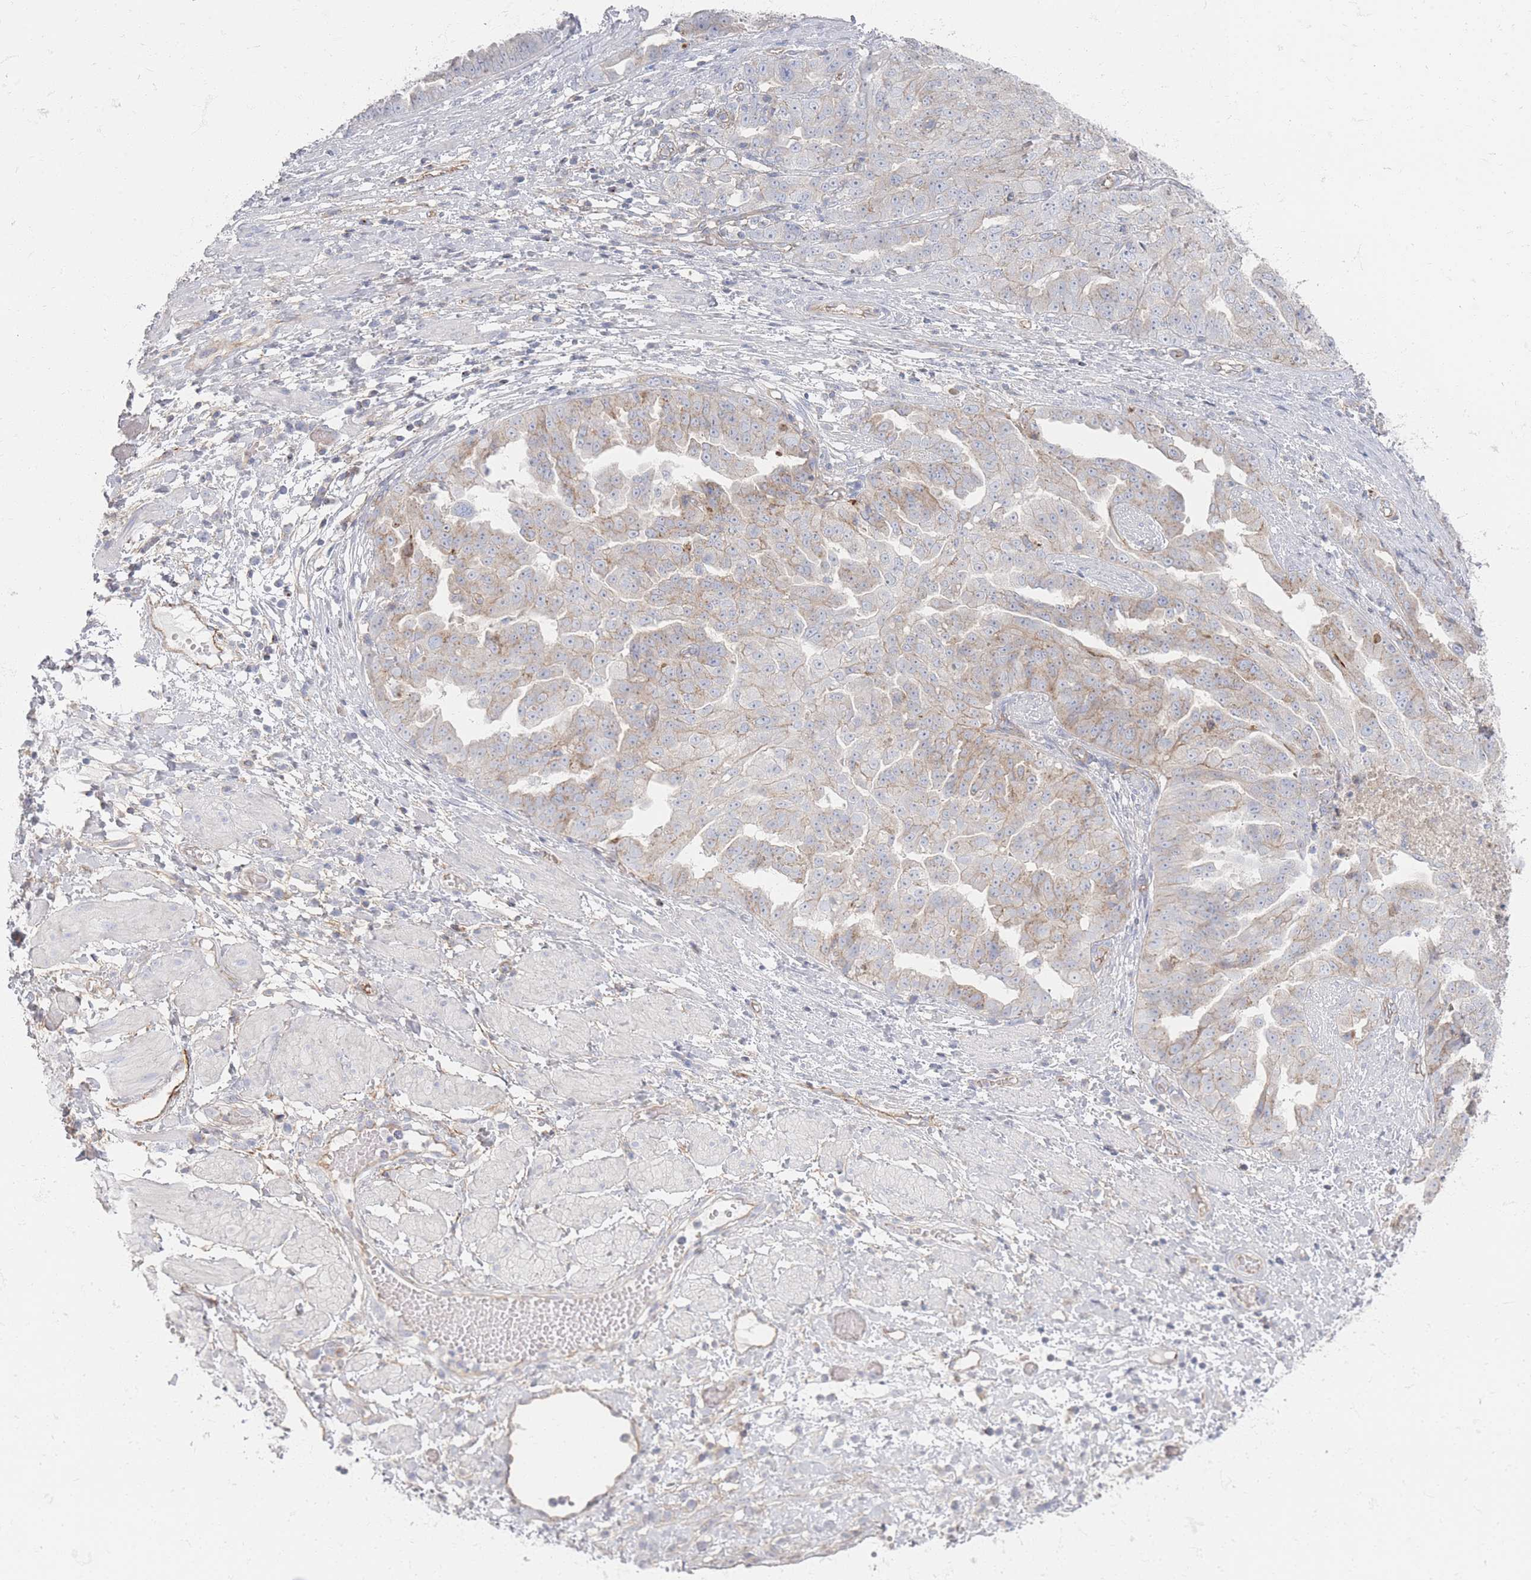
{"staining": {"intensity": "weak", "quantity": "<25%", "location": "cytoplasmic/membranous"}, "tissue": "ovarian cancer", "cell_type": "Tumor cells", "image_type": "cancer", "snomed": [{"axis": "morphology", "description": "Cystadenocarcinoma, serous, NOS"}, {"axis": "topography", "description": "Ovary"}], "caption": "DAB immunohistochemical staining of human ovarian serous cystadenocarcinoma demonstrates no significant expression in tumor cells.", "gene": "GNB1", "patient": {"sex": "female", "age": 58}}